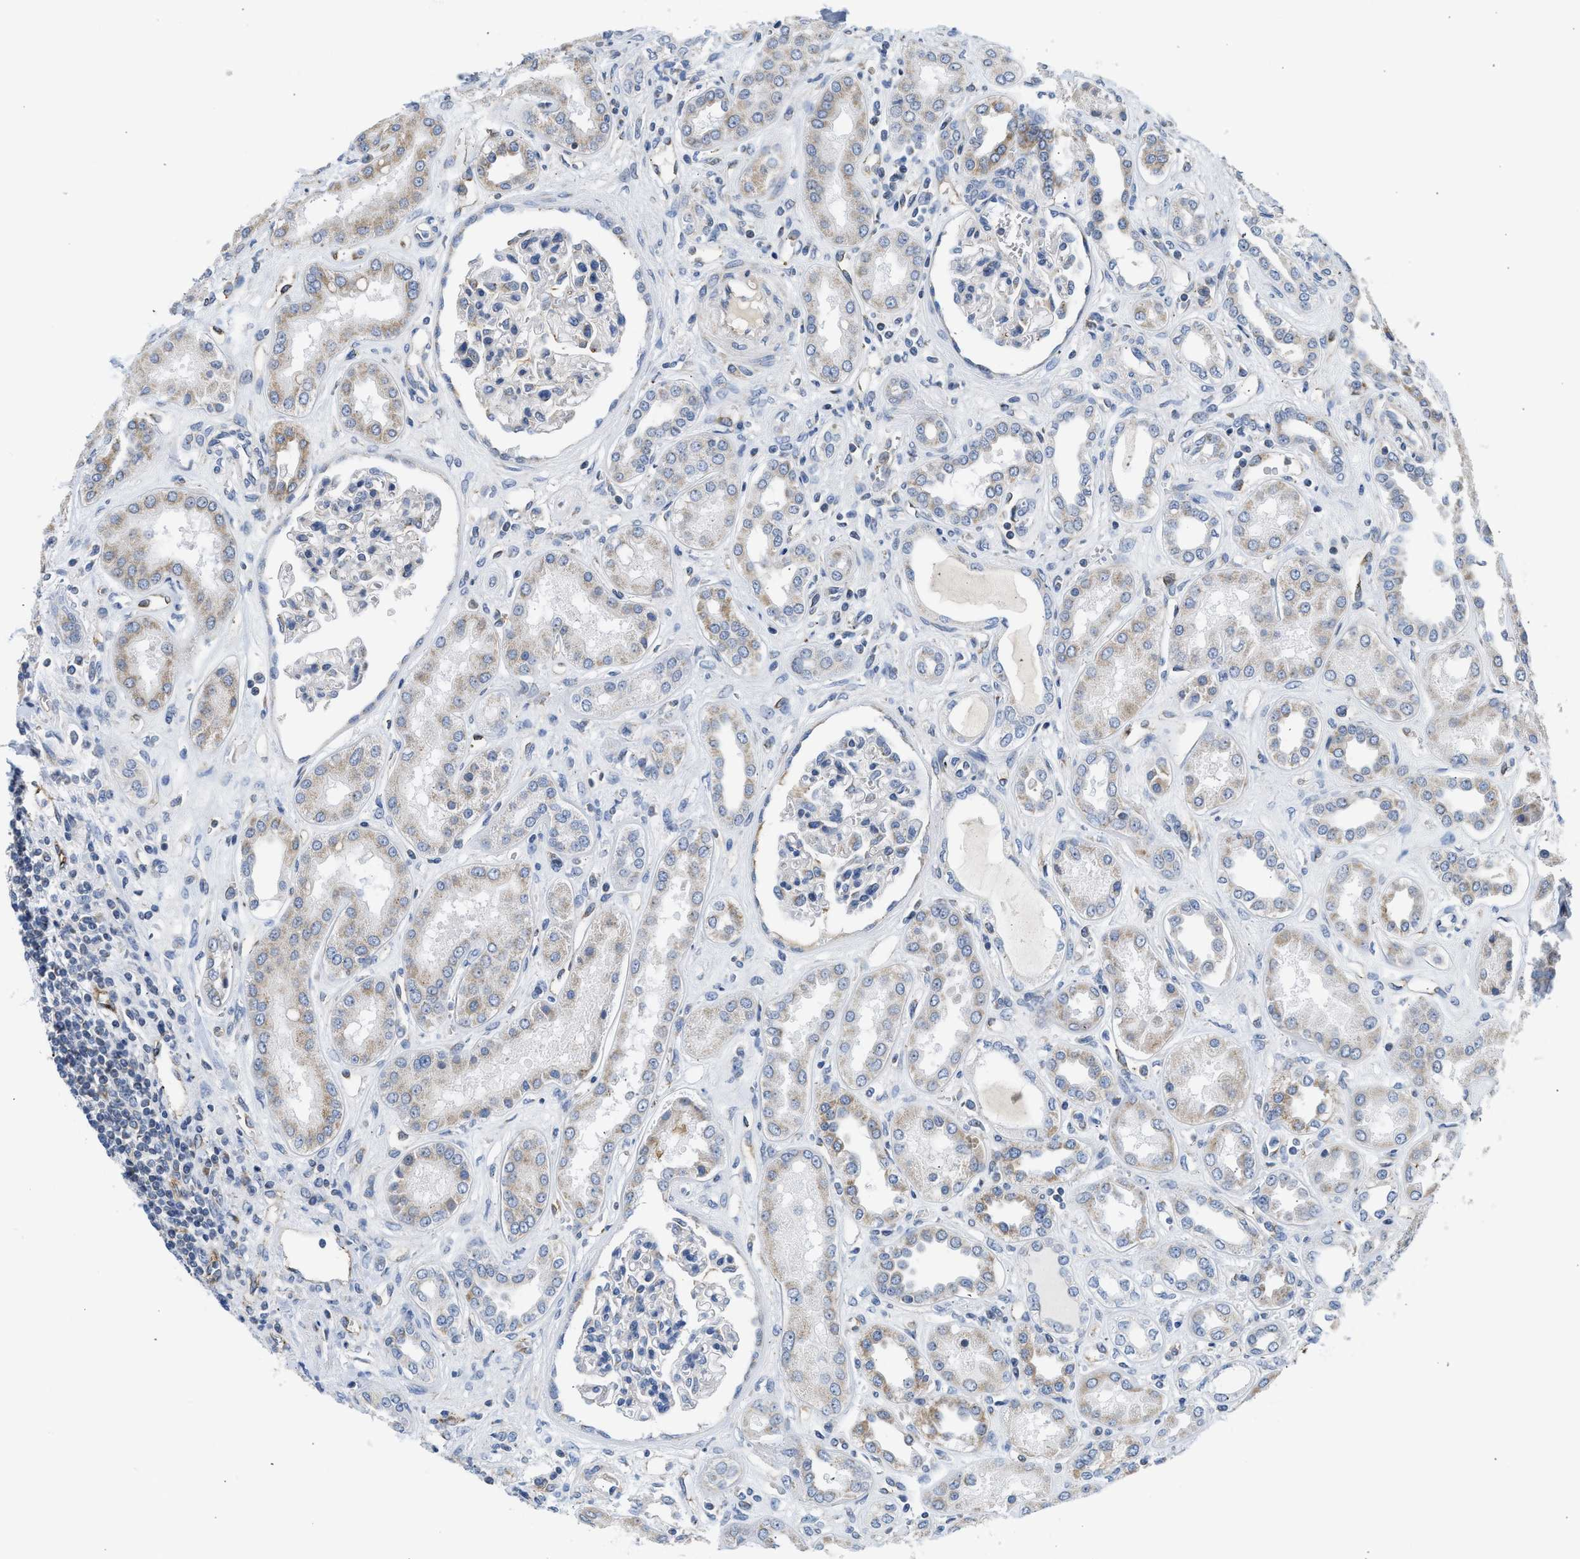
{"staining": {"intensity": "negative", "quantity": "none", "location": "none"}, "tissue": "kidney", "cell_type": "Cells in glomeruli", "image_type": "normal", "snomed": [{"axis": "morphology", "description": "Normal tissue, NOS"}, {"axis": "topography", "description": "Kidney"}], "caption": "This is a image of IHC staining of normal kidney, which shows no expression in cells in glomeruli. (DAB (3,3'-diaminobenzidine) IHC, high magnification).", "gene": "PIM1", "patient": {"sex": "male", "age": 59}}